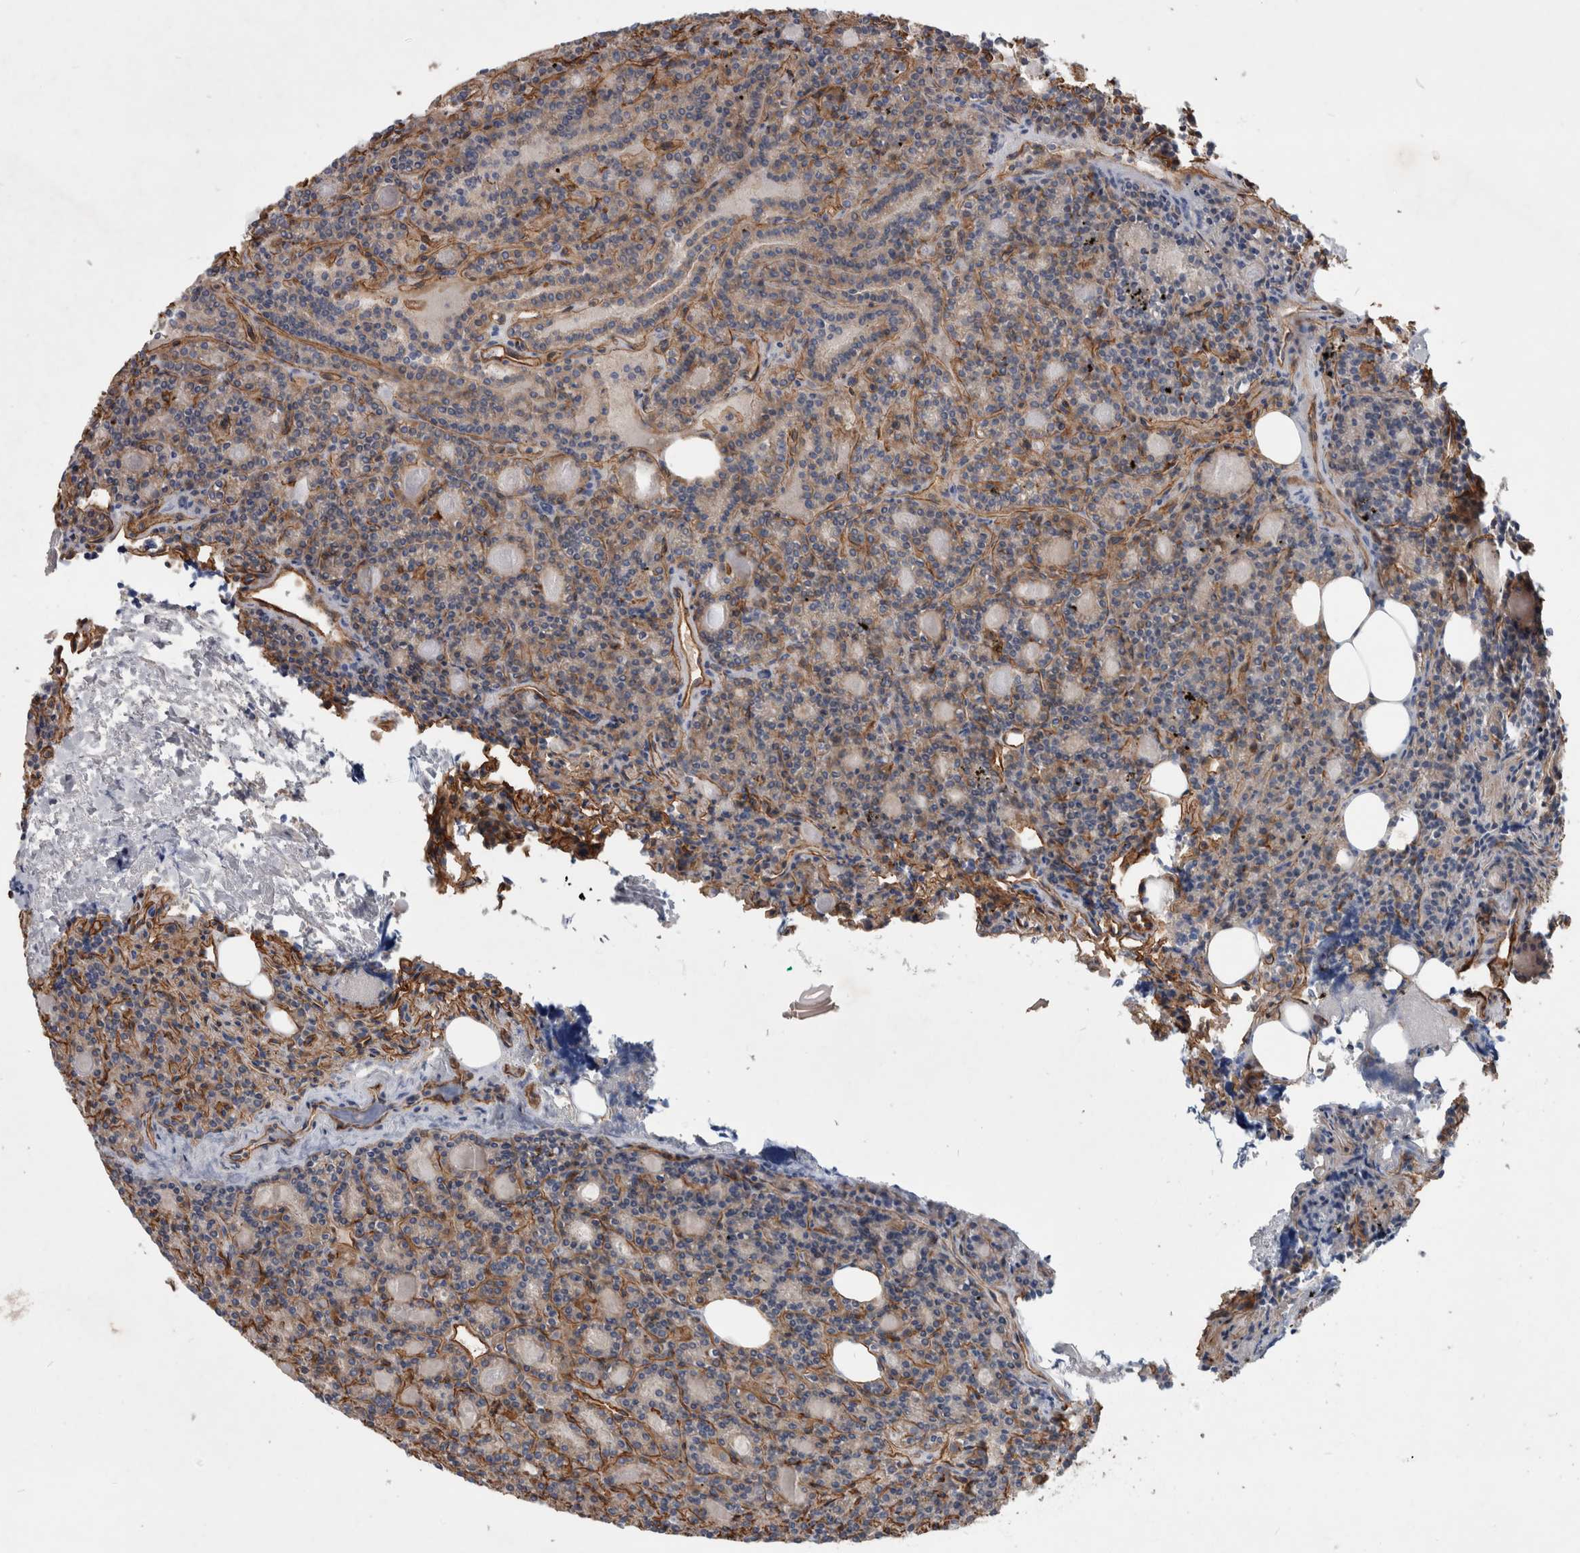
{"staining": {"intensity": "moderate", "quantity": "<25%", "location": "cytoplasmic/membranous"}, "tissue": "parathyroid gland", "cell_type": "Glandular cells", "image_type": "normal", "snomed": [{"axis": "morphology", "description": "Normal tissue, NOS"}, {"axis": "morphology", "description": "Adenoma, NOS"}, {"axis": "topography", "description": "Parathyroid gland"}], "caption": "The micrograph demonstrates a brown stain indicating the presence of a protein in the cytoplasmic/membranous of glandular cells in parathyroid gland. (brown staining indicates protein expression, while blue staining denotes nuclei).", "gene": "BCAM", "patient": {"sex": "female", "age": 57}}